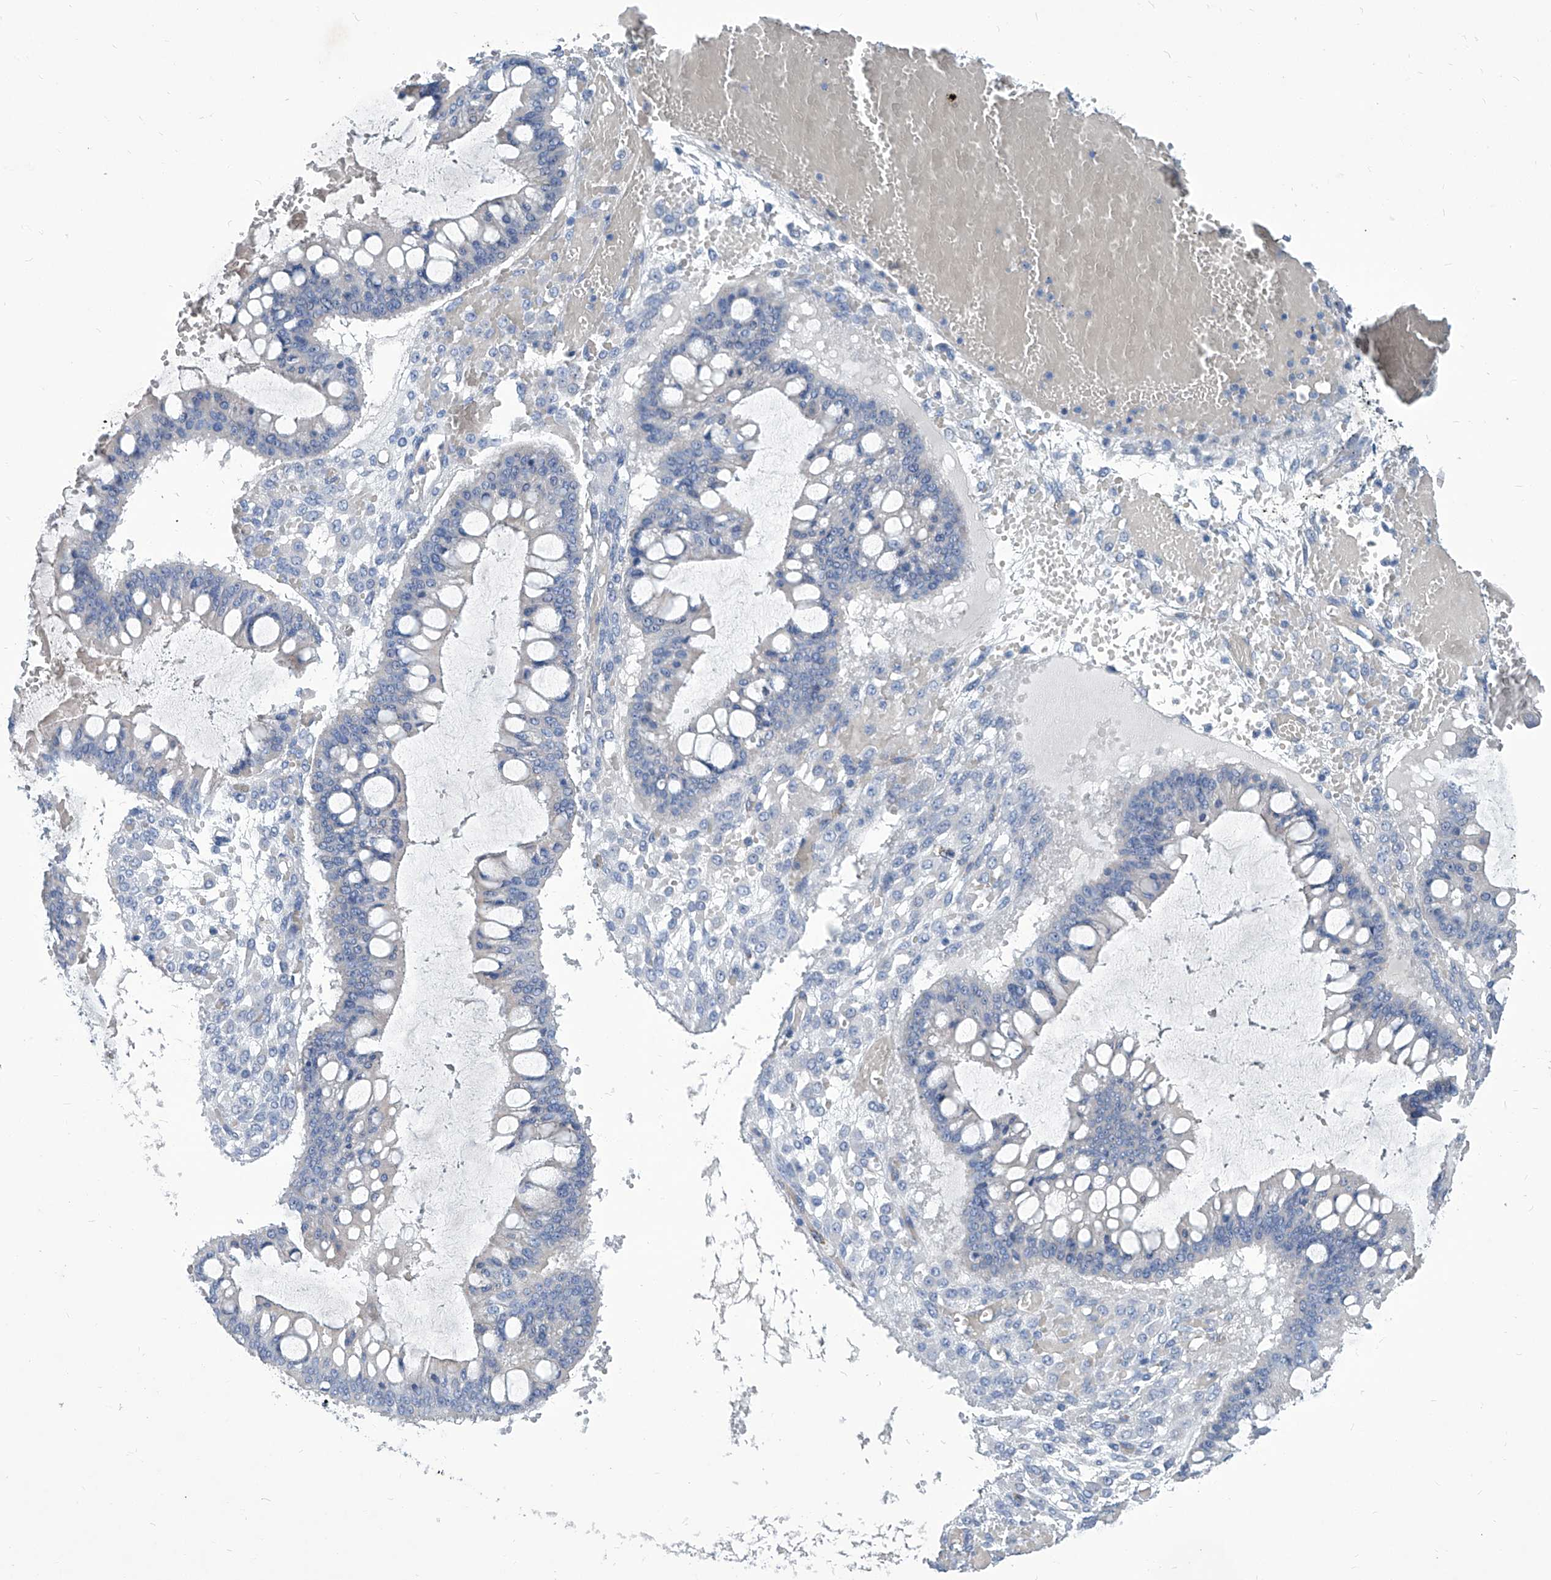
{"staining": {"intensity": "negative", "quantity": "none", "location": "none"}, "tissue": "ovarian cancer", "cell_type": "Tumor cells", "image_type": "cancer", "snomed": [{"axis": "morphology", "description": "Cystadenocarcinoma, mucinous, NOS"}, {"axis": "topography", "description": "Ovary"}], "caption": "This is an IHC photomicrograph of human ovarian cancer. There is no expression in tumor cells.", "gene": "MTARC1", "patient": {"sex": "female", "age": 73}}